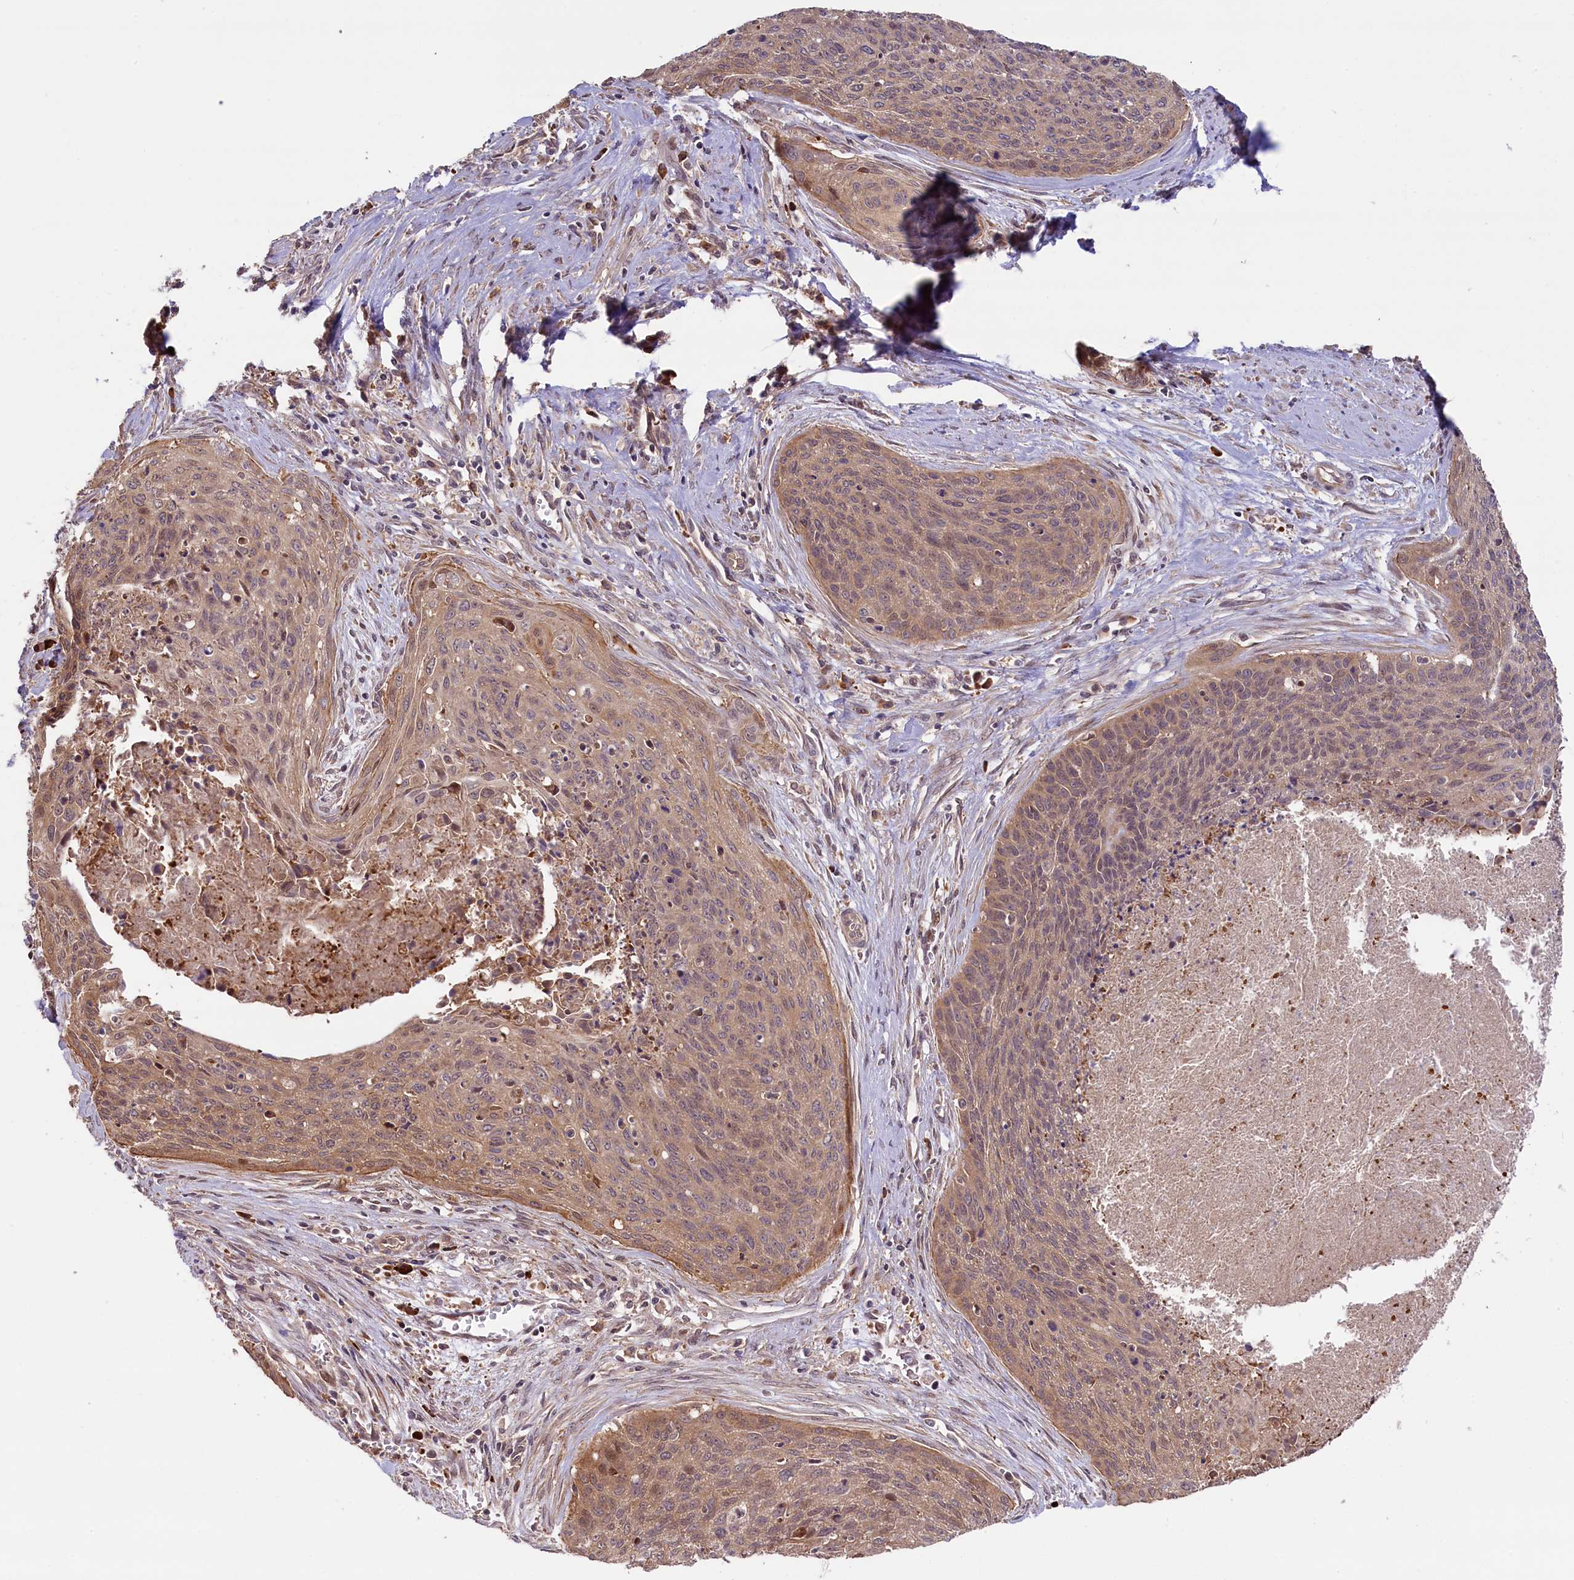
{"staining": {"intensity": "weak", "quantity": "25%-75%", "location": "cytoplasmic/membranous,nuclear"}, "tissue": "cervical cancer", "cell_type": "Tumor cells", "image_type": "cancer", "snomed": [{"axis": "morphology", "description": "Squamous cell carcinoma, NOS"}, {"axis": "topography", "description": "Cervix"}], "caption": "Immunohistochemistry (IHC) (DAB (3,3'-diaminobenzidine)) staining of squamous cell carcinoma (cervical) displays weak cytoplasmic/membranous and nuclear protein positivity in approximately 25%-75% of tumor cells.", "gene": "RIC8A", "patient": {"sex": "female", "age": 55}}